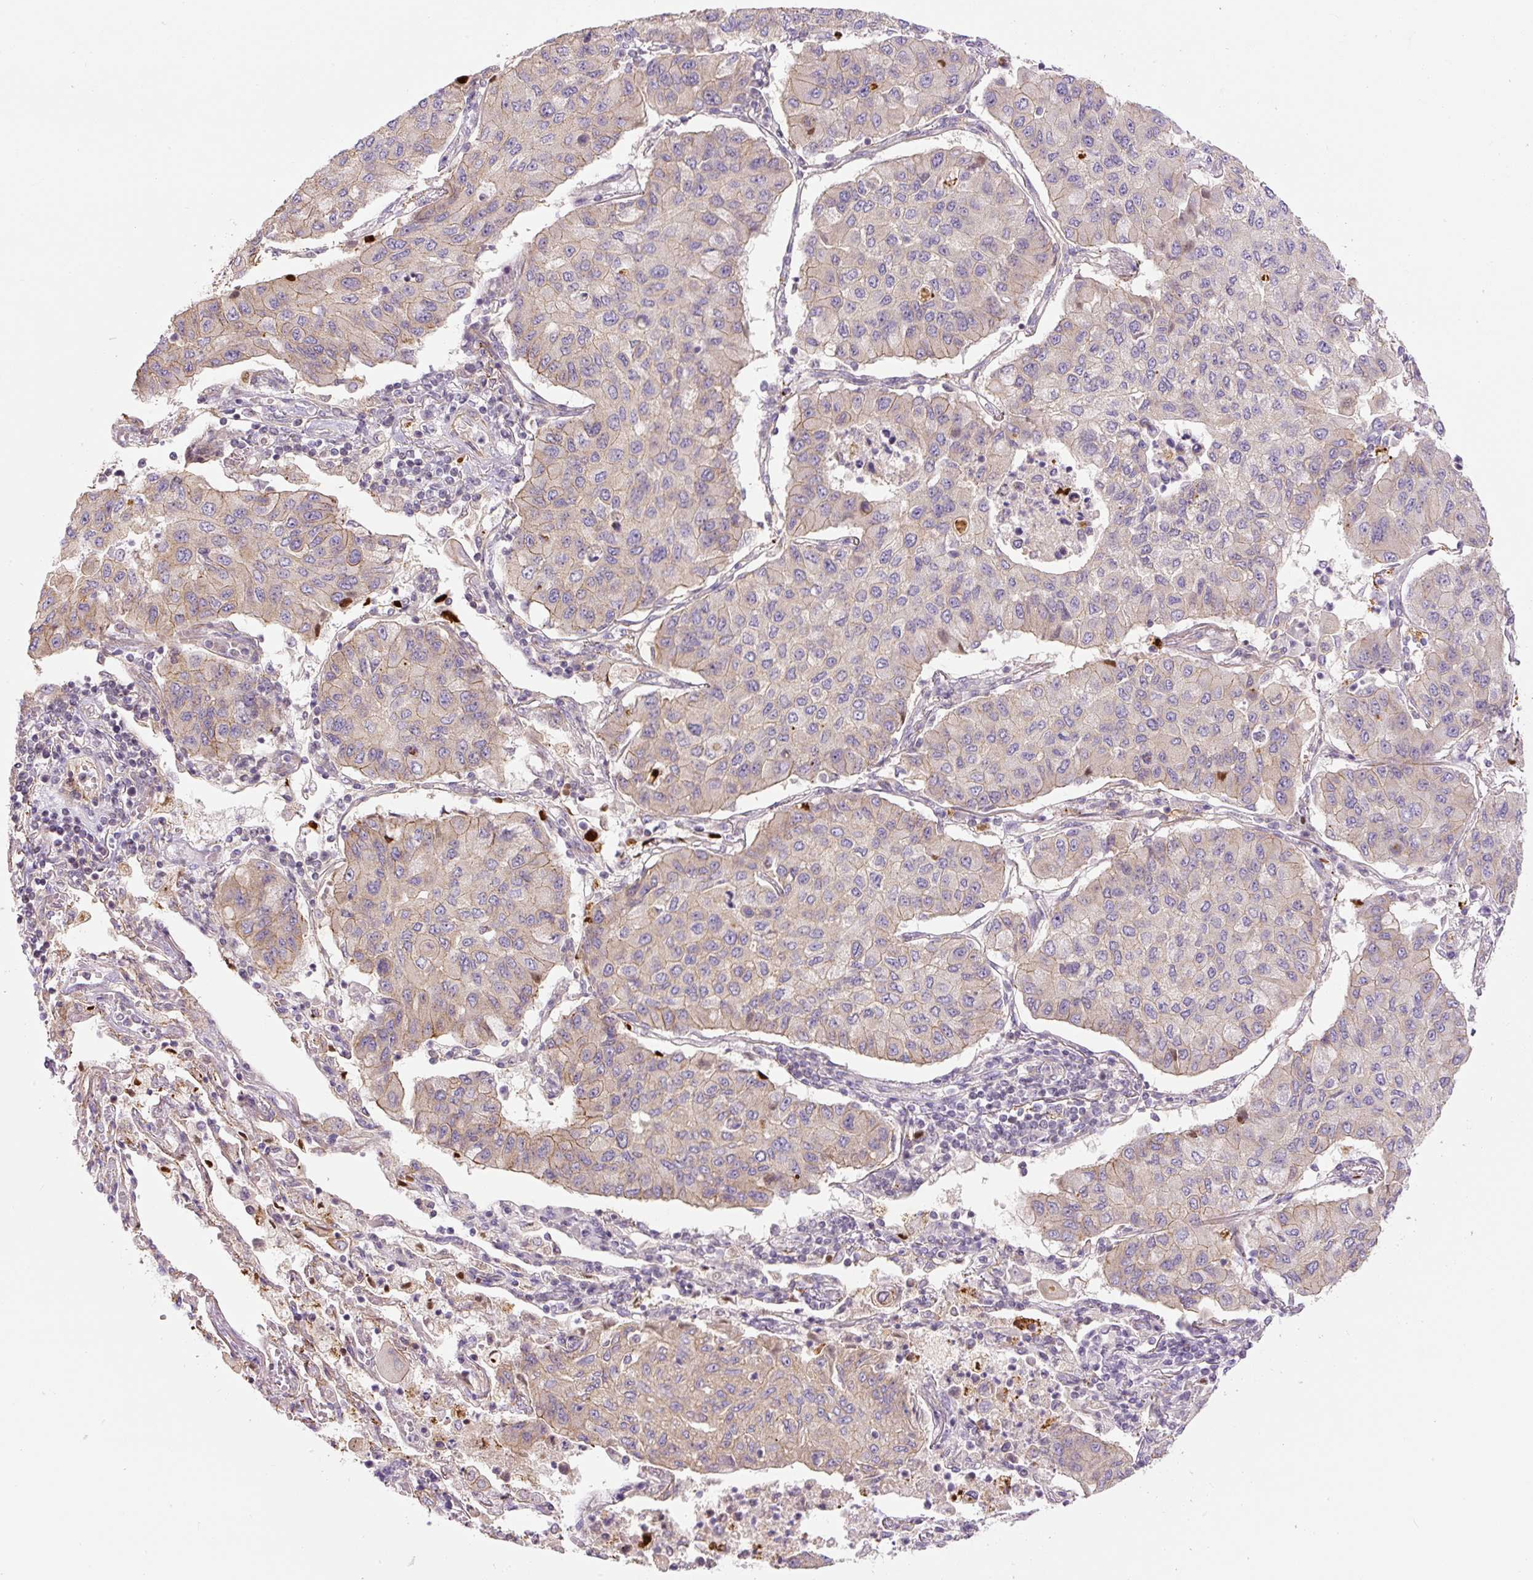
{"staining": {"intensity": "weak", "quantity": "<25%", "location": "cytoplasmic/membranous"}, "tissue": "lung cancer", "cell_type": "Tumor cells", "image_type": "cancer", "snomed": [{"axis": "morphology", "description": "Squamous cell carcinoma, NOS"}, {"axis": "topography", "description": "Lung"}], "caption": "Tumor cells are negative for brown protein staining in lung cancer (squamous cell carcinoma).", "gene": "CCNI2", "patient": {"sex": "male", "age": 74}}